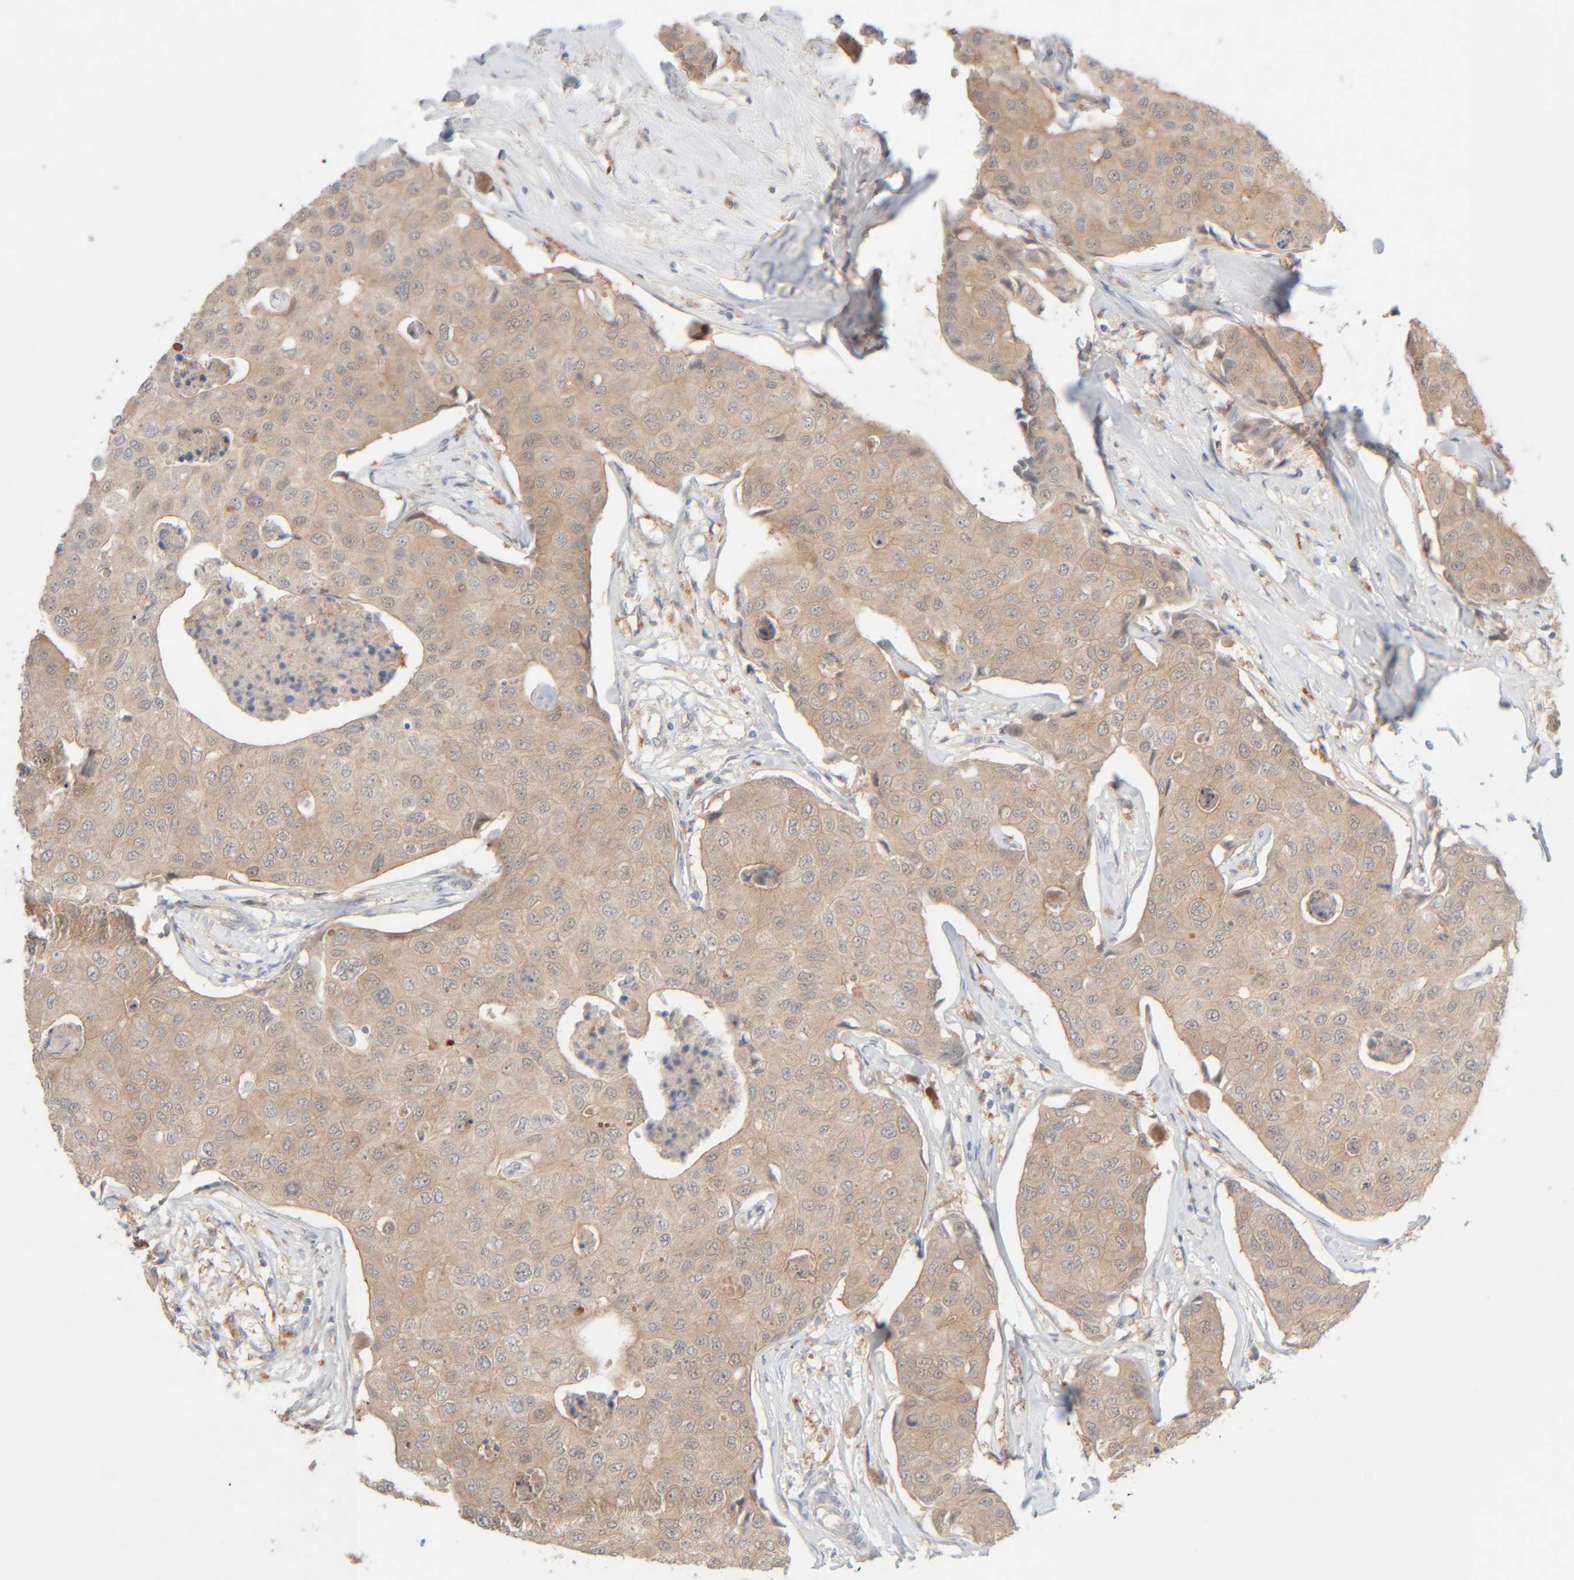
{"staining": {"intensity": "weak", "quantity": ">75%", "location": "cytoplasmic/membranous"}, "tissue": "breast cancer", "cell_type": "Tumor cells", "image_type": "cancer", "snomed": [{"axis": "morphology", "description": "Duct carcinoma"}, {"axis": "topography", "description": "Breast"}], "caption": "Protein staining demonstrates weak cytoplasmic/membranous expression in about >75% of tumor cells in breast infiltrating ductal carcinoma.", "gene": "CHKA", "patient": {"sex": "female", "age": 80}}